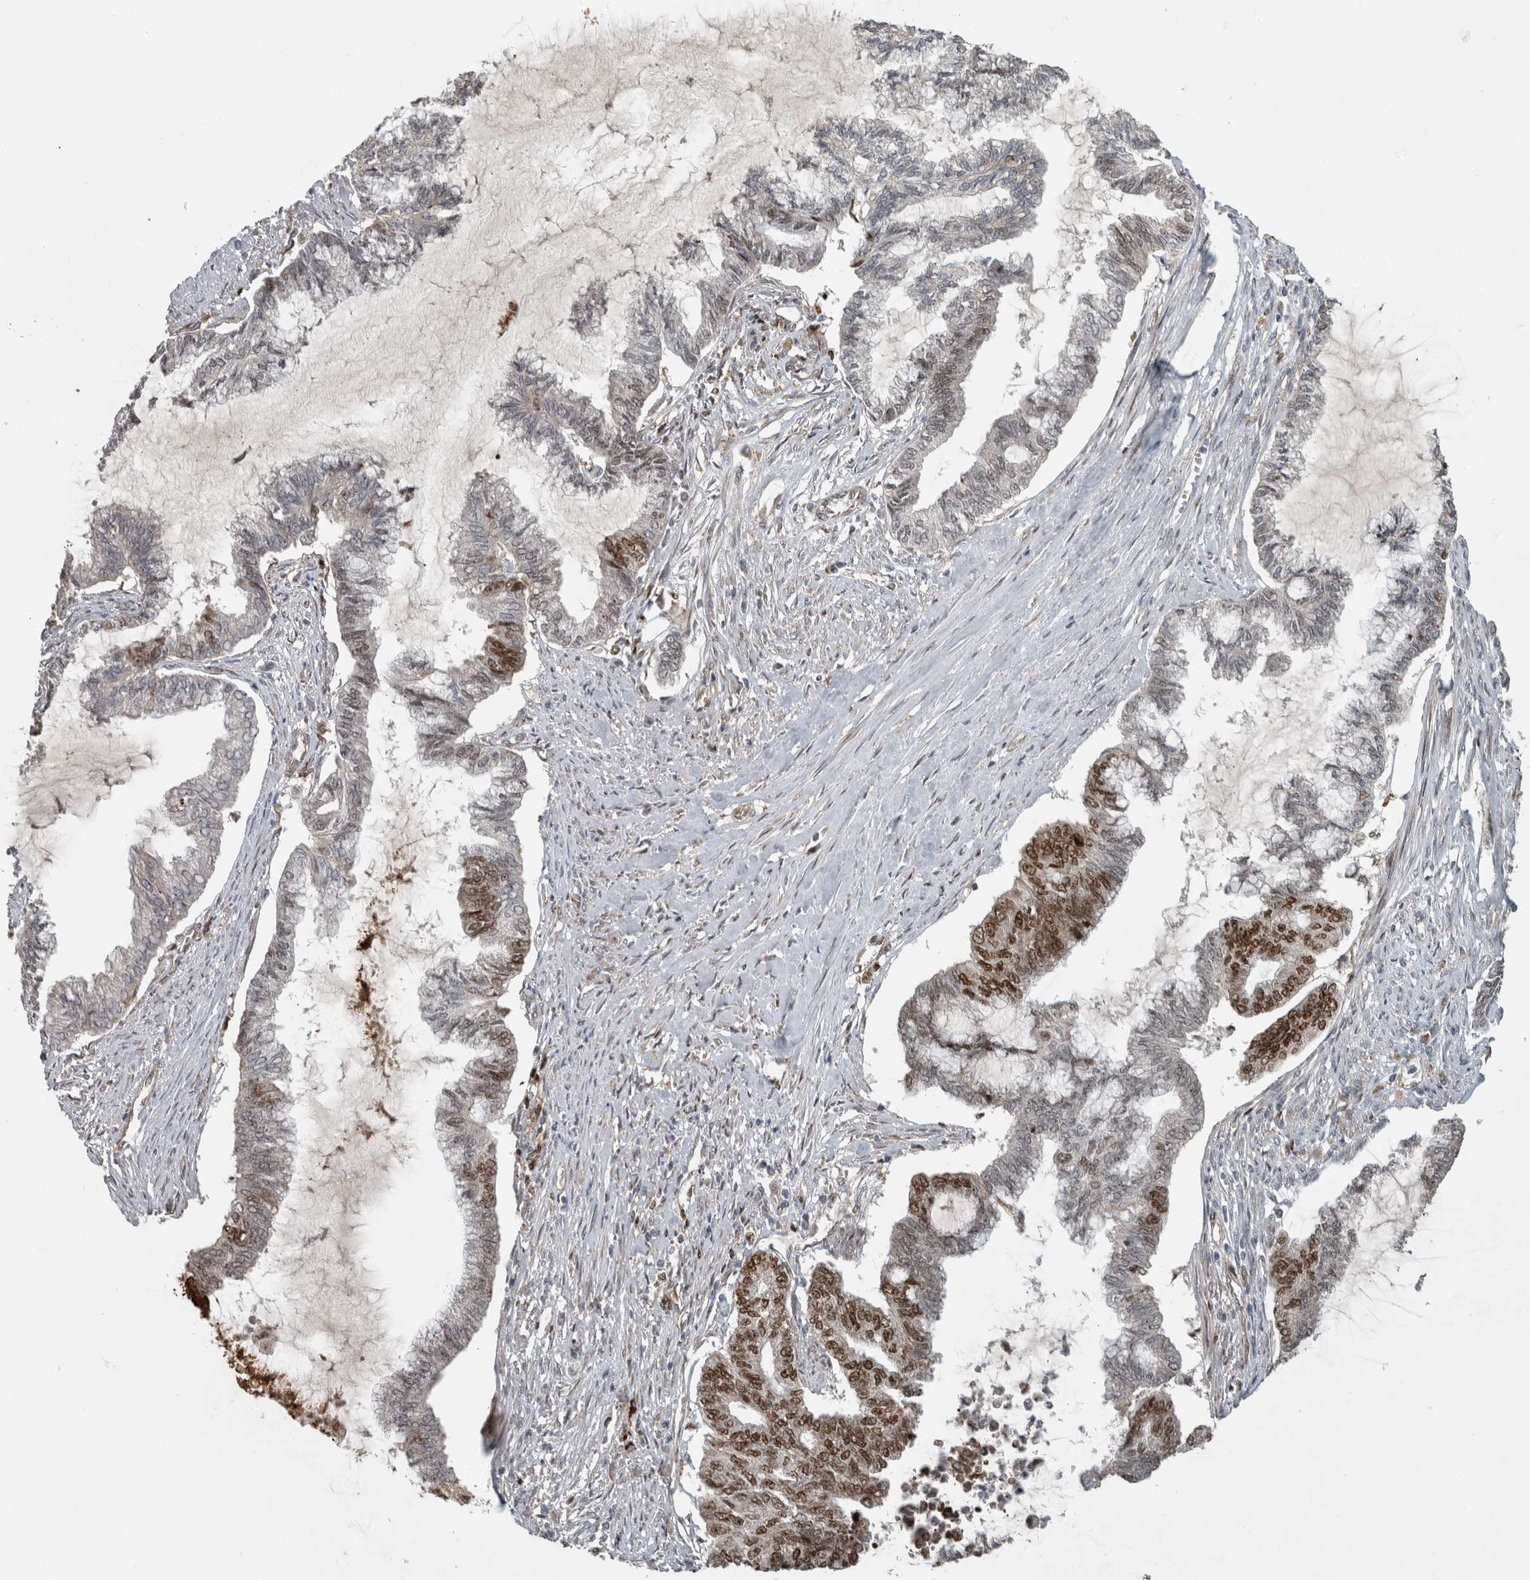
{"staining": {"intensity": "moderate", "quantity": "25%-75%", "location": "nuclear"}, "tissue": "endometrial cancer", "cell_type": "Tumor cells", "image_type": "cancer", "snomed": [{"axis": "morphology", "description": "Adenocarcinoma, NOS"}, {"axis": "topography", "description": "Endometrium"}], "caption": "Protein staining displays moderate nuclear expression in about 25%-75% of tumor cells in endometrial cancer (adenocarcinoma).", "gene": "INSRR", "patient": {"sex": "female", "age": 86}}